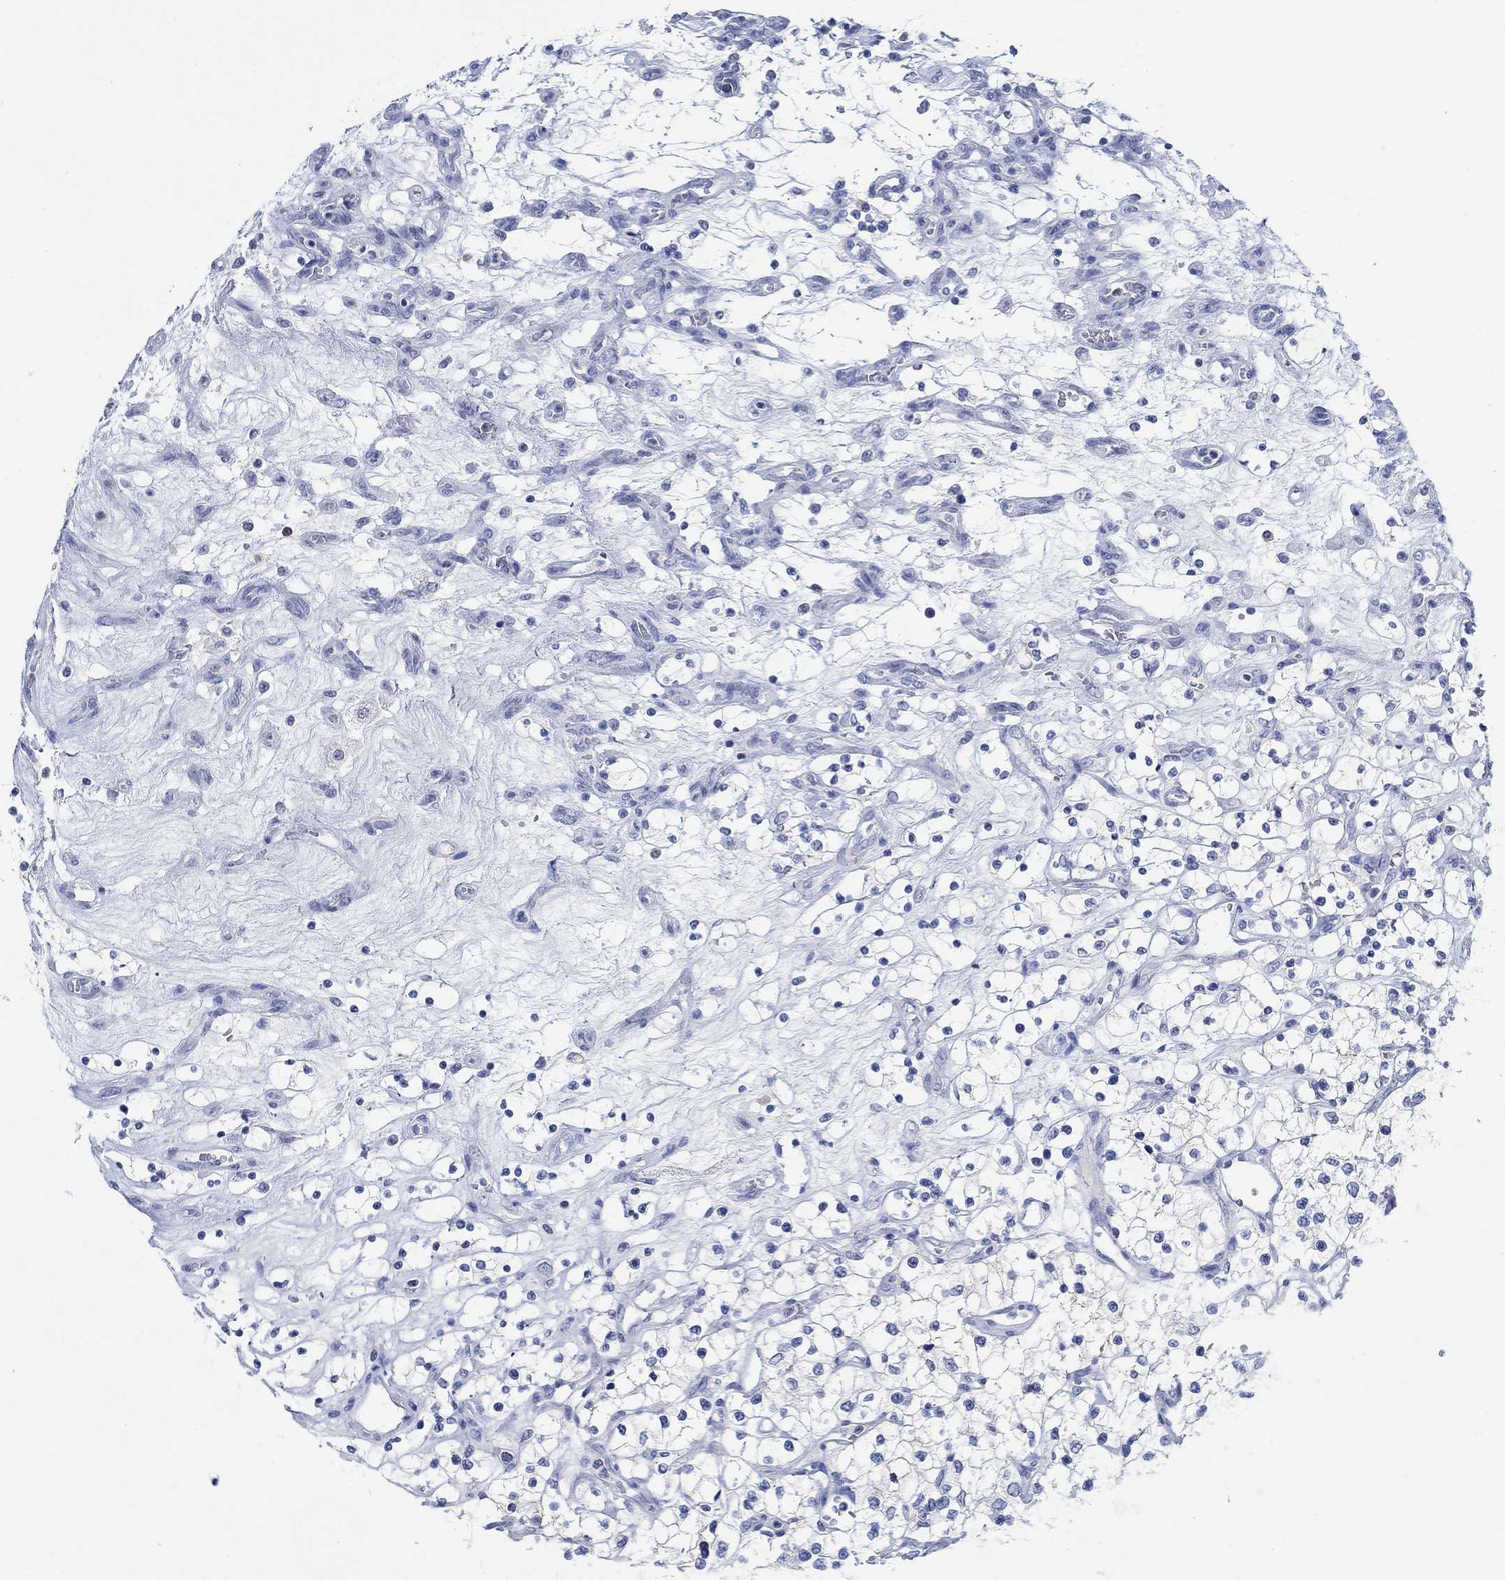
{"staining": {"intensity": "negative", "quantity": "none", "location": "none"}, "tissue": "renal cancer", "cell_type": "Tumor cells", "image_type": "cancer", "snomed": [{"axis": "morphology", "description": "Adenocarcinoma, NOS"}, {"axis": "topography", "description": "Kidney"}], "caption": "Immunohistochemistry micrograph of human adenocarcinoma (renal) stained for a protein (brown), which demonstrates no staining in tumor cells. (DAB IHC, high magnification).", "gene": "PPP1R17", "patient": {"sex": "female", "age": 69}}